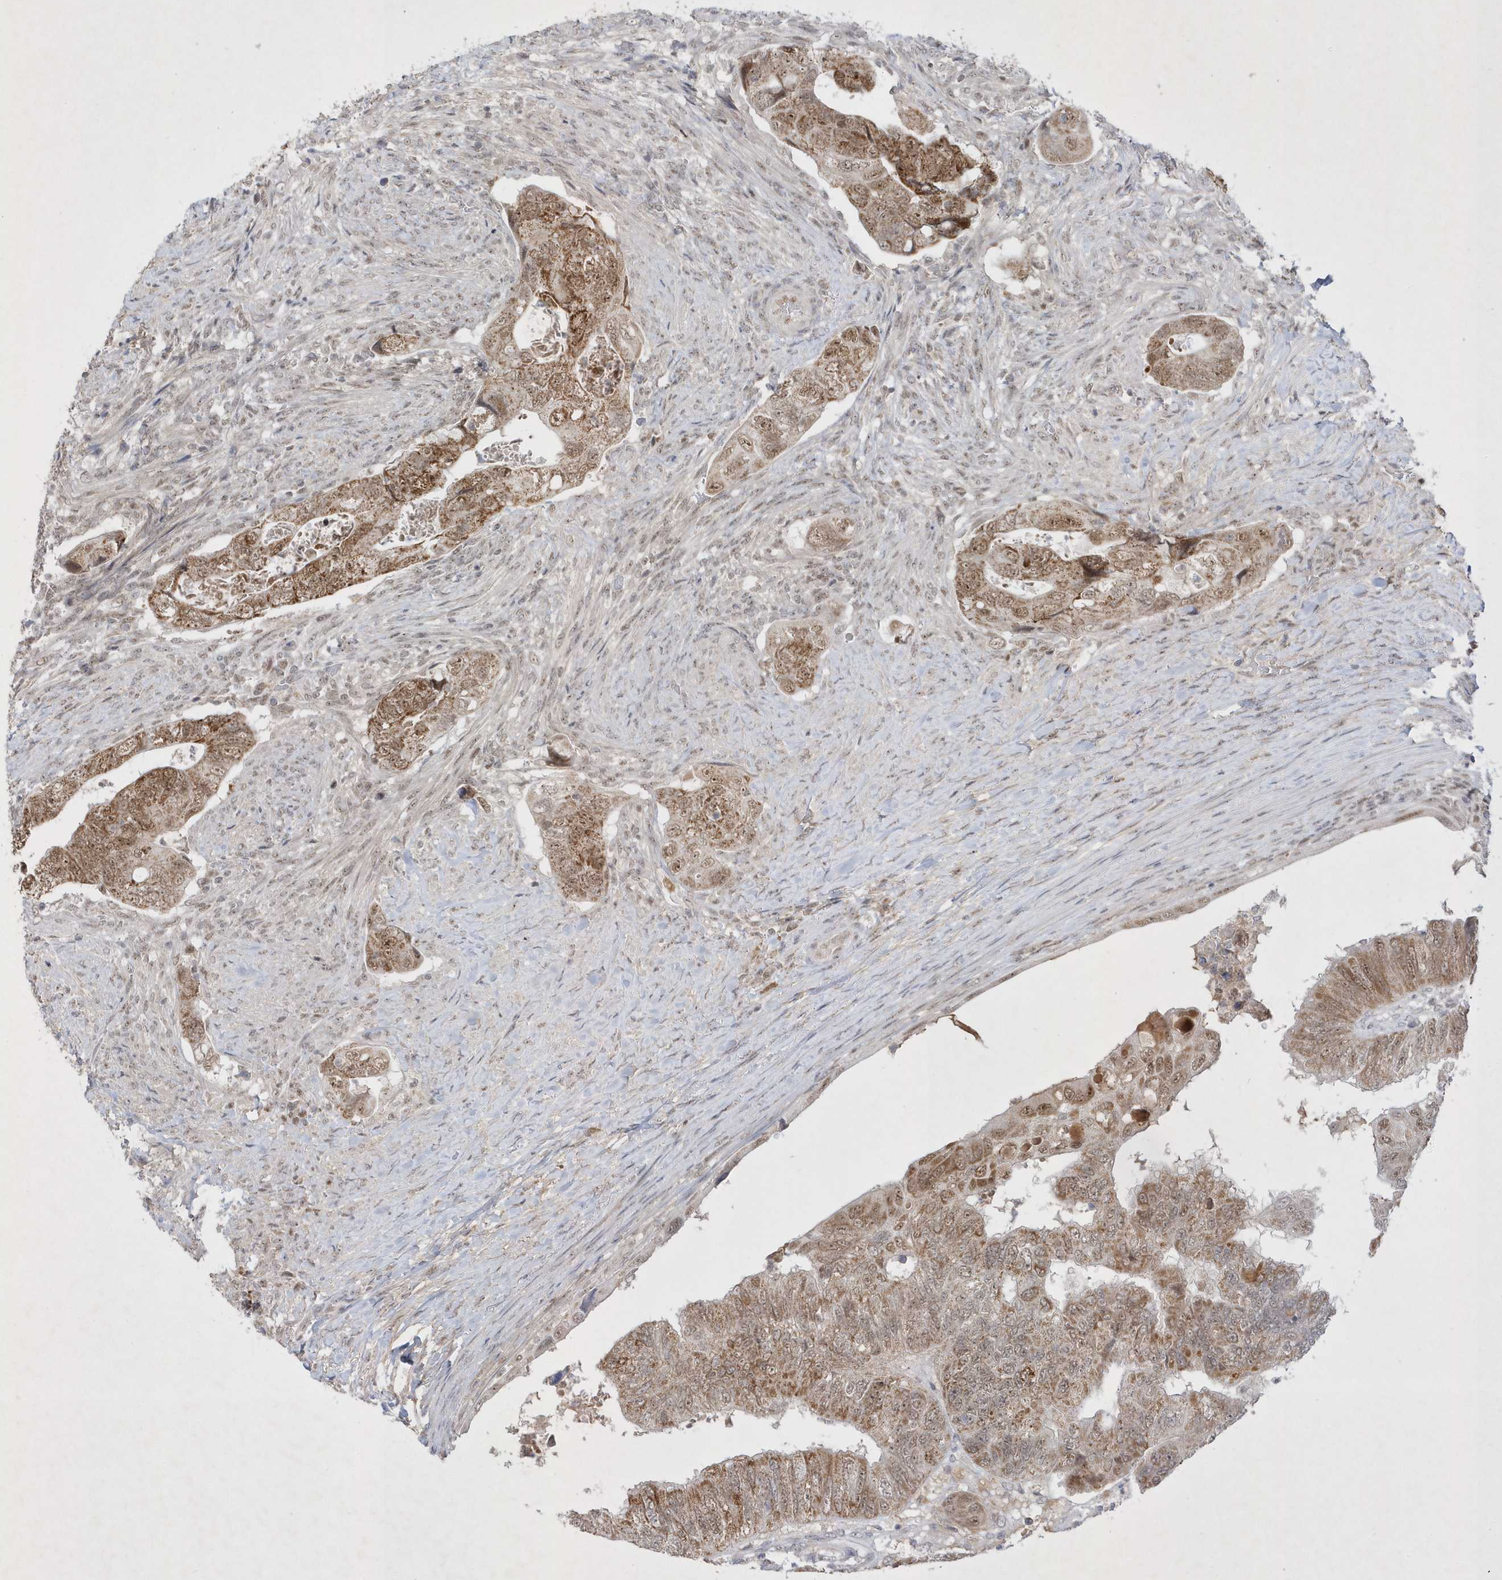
{"staining": {"intensity": "moderate", "quantity": ">75%", "location": "cytoplasmic/membranous,nuclear"}, "tissue": "colorectal cancer", "cell_type": "Tumor cells", "image_type": "cancer", "snomed": [{"axis": "morphology", "description": "Adenocarcinoma, NOS"}, {"axis": "topography", "description": "Rectum"}], "caption": "Tumor cells demonstrate medium levels of moderate cytoplasmic/membranous and nuclear staining in approximately >75% of cells in human colorectal cancer.", "gene": "CPSF3", "patient": {"sex": "male", "age": 63}}